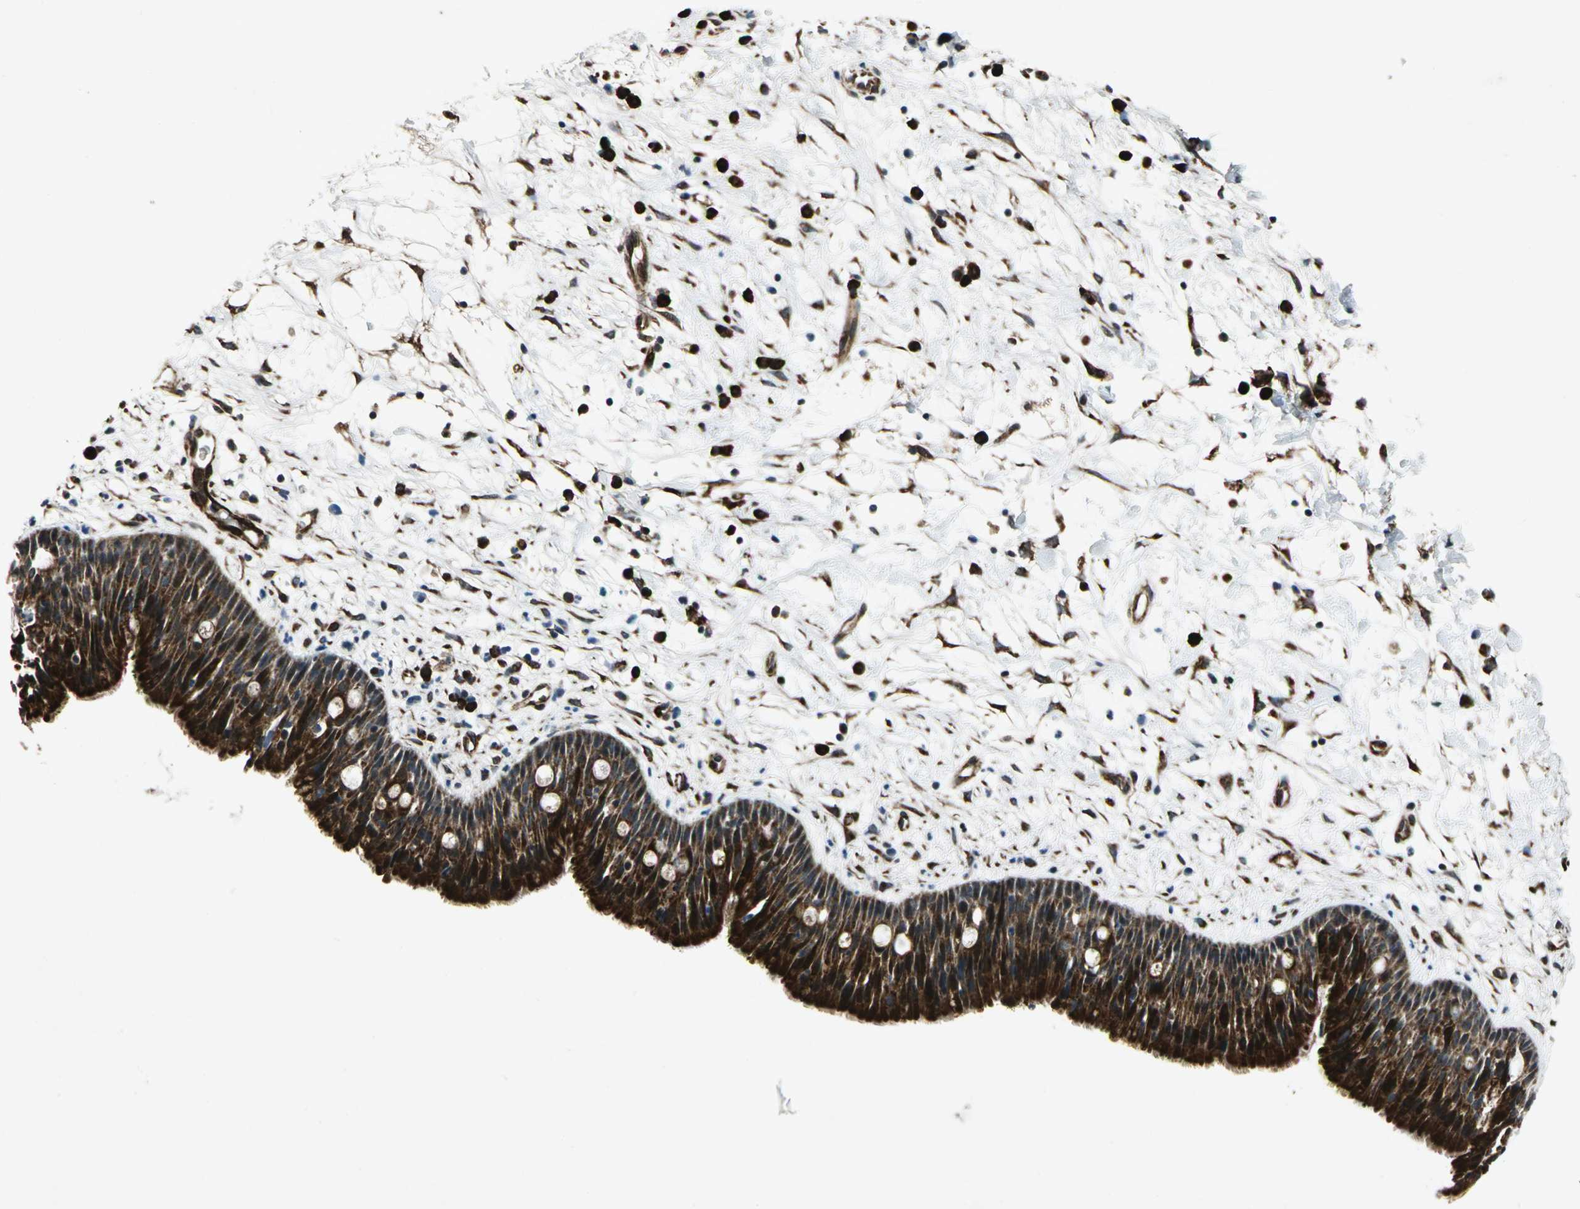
{"staining": {"intensity": "strong", "quantity": ">75%", "location": "cytoplasmic/membranous"}, "tissue": "nasopharynx", "cell_type": "Respiratory epithelial cells", "image_type": "normal", "snomed": [{"axis": "morphology", "description": "Normal tissue, NOS"}, {"axis": "topography", "description": "Nasopharynx"}], "caption": "Immunohistochemistry (IHC) of unremarkable nasopharynx shows high levels of strong cytoplasmic/membranous expression in approximately >75% of respiratory epithelial cells. Nuclei are stained in blue.", "gene": "EXD2", "patient": {"sex": "male", "age": 13}}